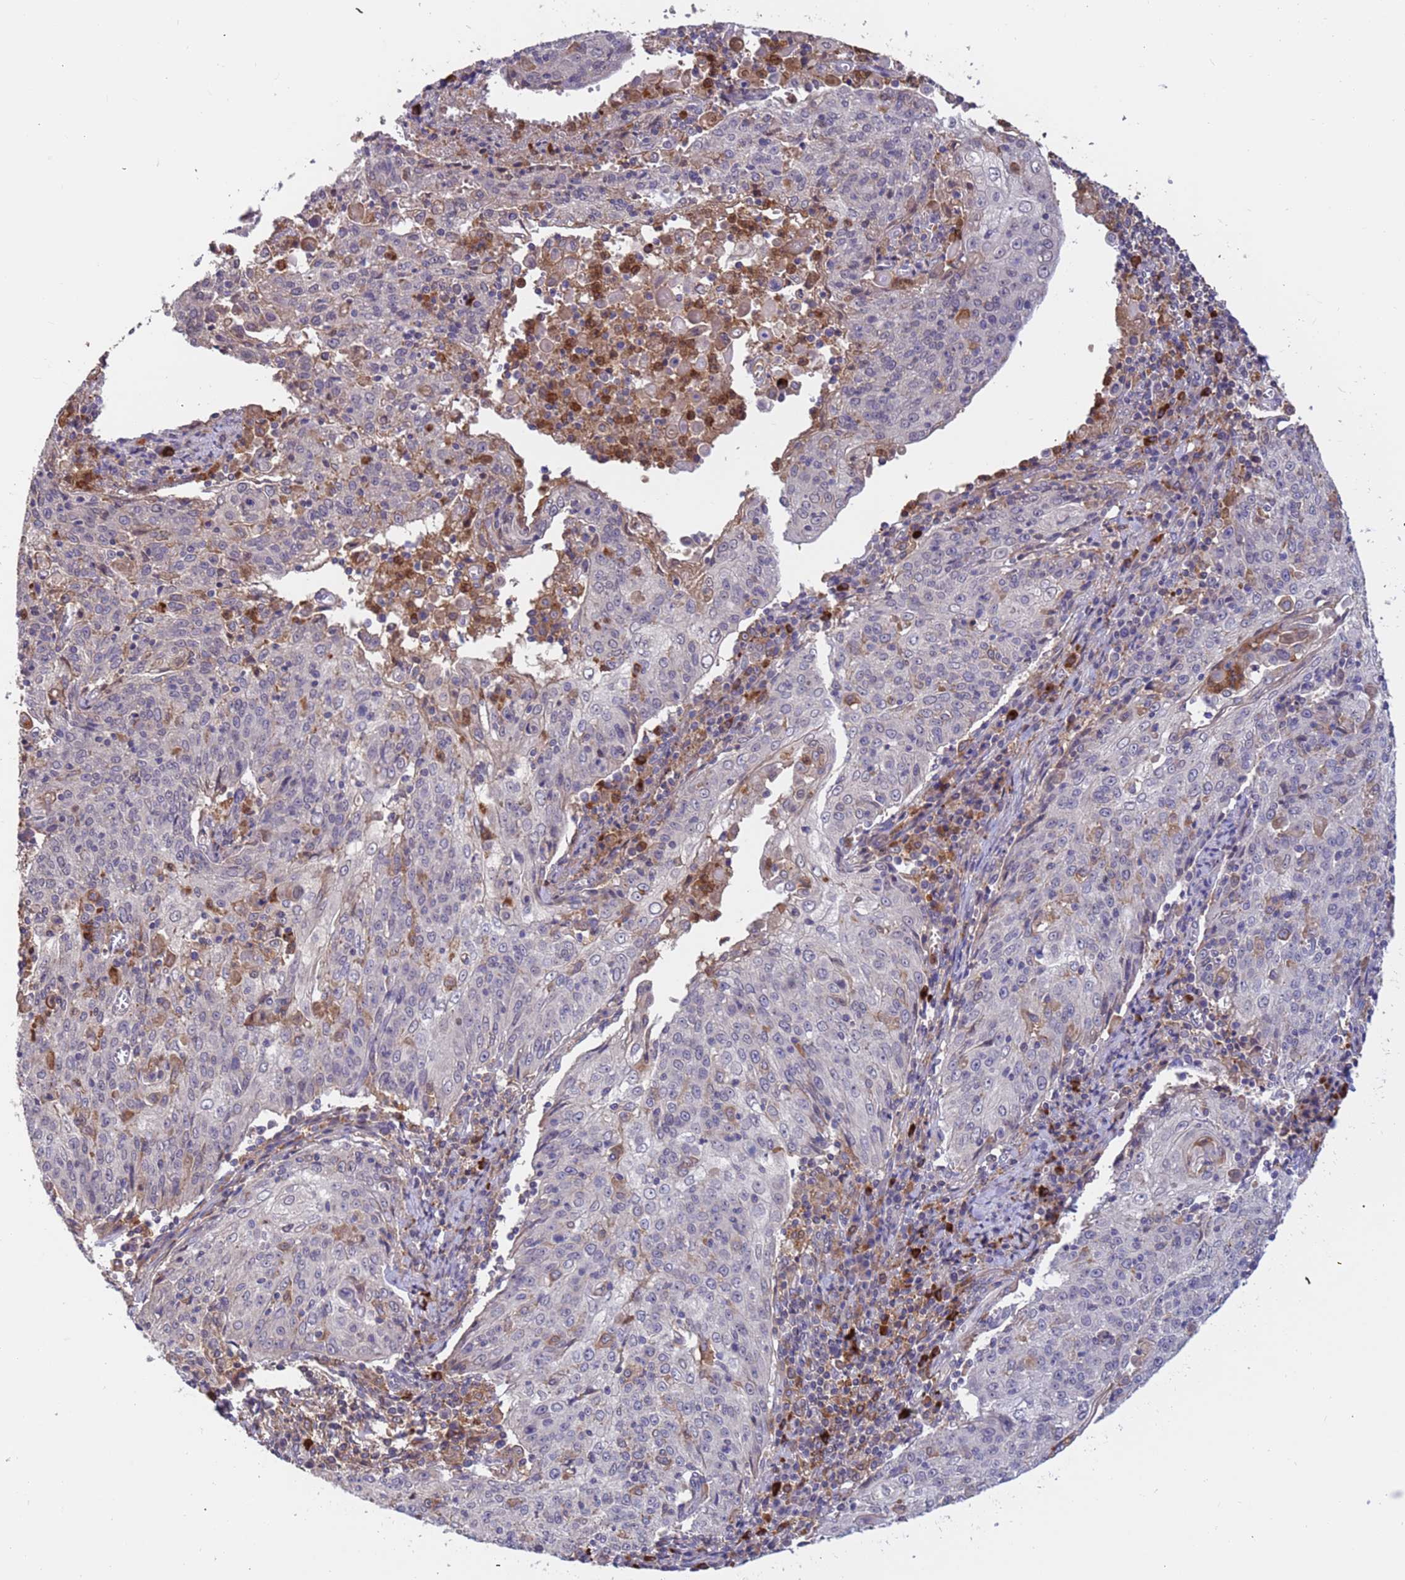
{"staining": {"intensity": "negative", "quantity": "none", "location": "none"}, "tissue": "cervical cancer", "cell_type": "Tumor cells", "image_type": "cancer", "snomed": [{"axis": "morphology", "description": "Squamous cell carcinoma, NOS"}, {"axis": "topography", "description": "Cervix"}], "caption": "High power microscopy photomicrograph of an IHC image of cervical squamous cell carcinoma, revealing no significant expression in tumor cells.", "gene": "AMPD3", "patient": {"sex": "female", "age": 48}}